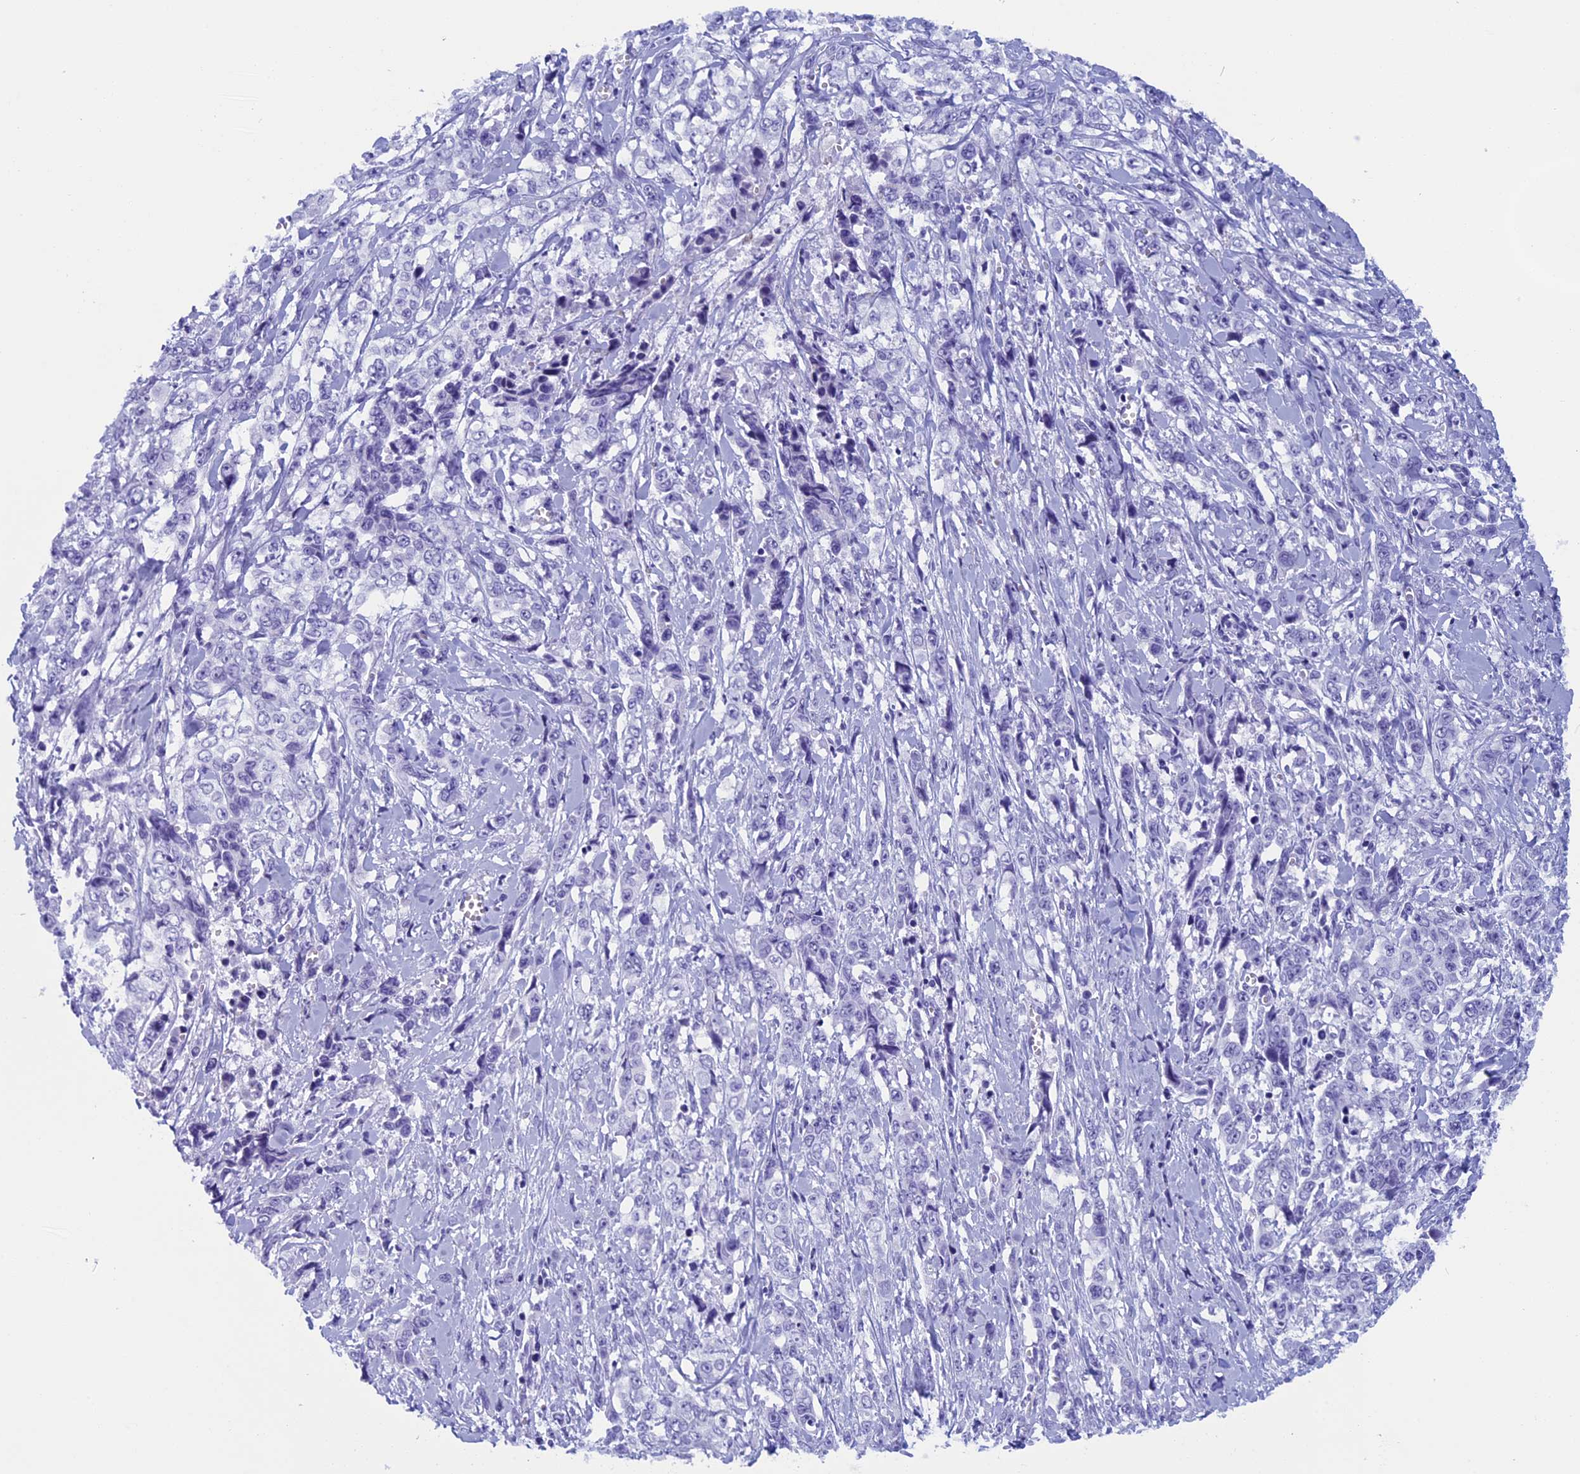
{"staining": {"intensity": "negative", "quantity": "none", "location": "none"}, "tissue": "stomach cancer", "cell_type": "Tumor cells", "image_type": "cancer", "snomed": [{"axis": "morphology", "description": "Adenocarcinoma, NOS"}, {"axis": "topography", "description": "Stomach, upper"}], "caption": "There is no significant positivity in tumor cells of stomach adenocarcinoma. Brightfield microscopy of immunohistochemistry (IHC) stained with DAB (3,3'-diaminobenzidine) (brown) and hematoxylin (blue), captured at high magnification.", "gene": "FAM169A", "patient": {"sex": "male", "age": 62}}